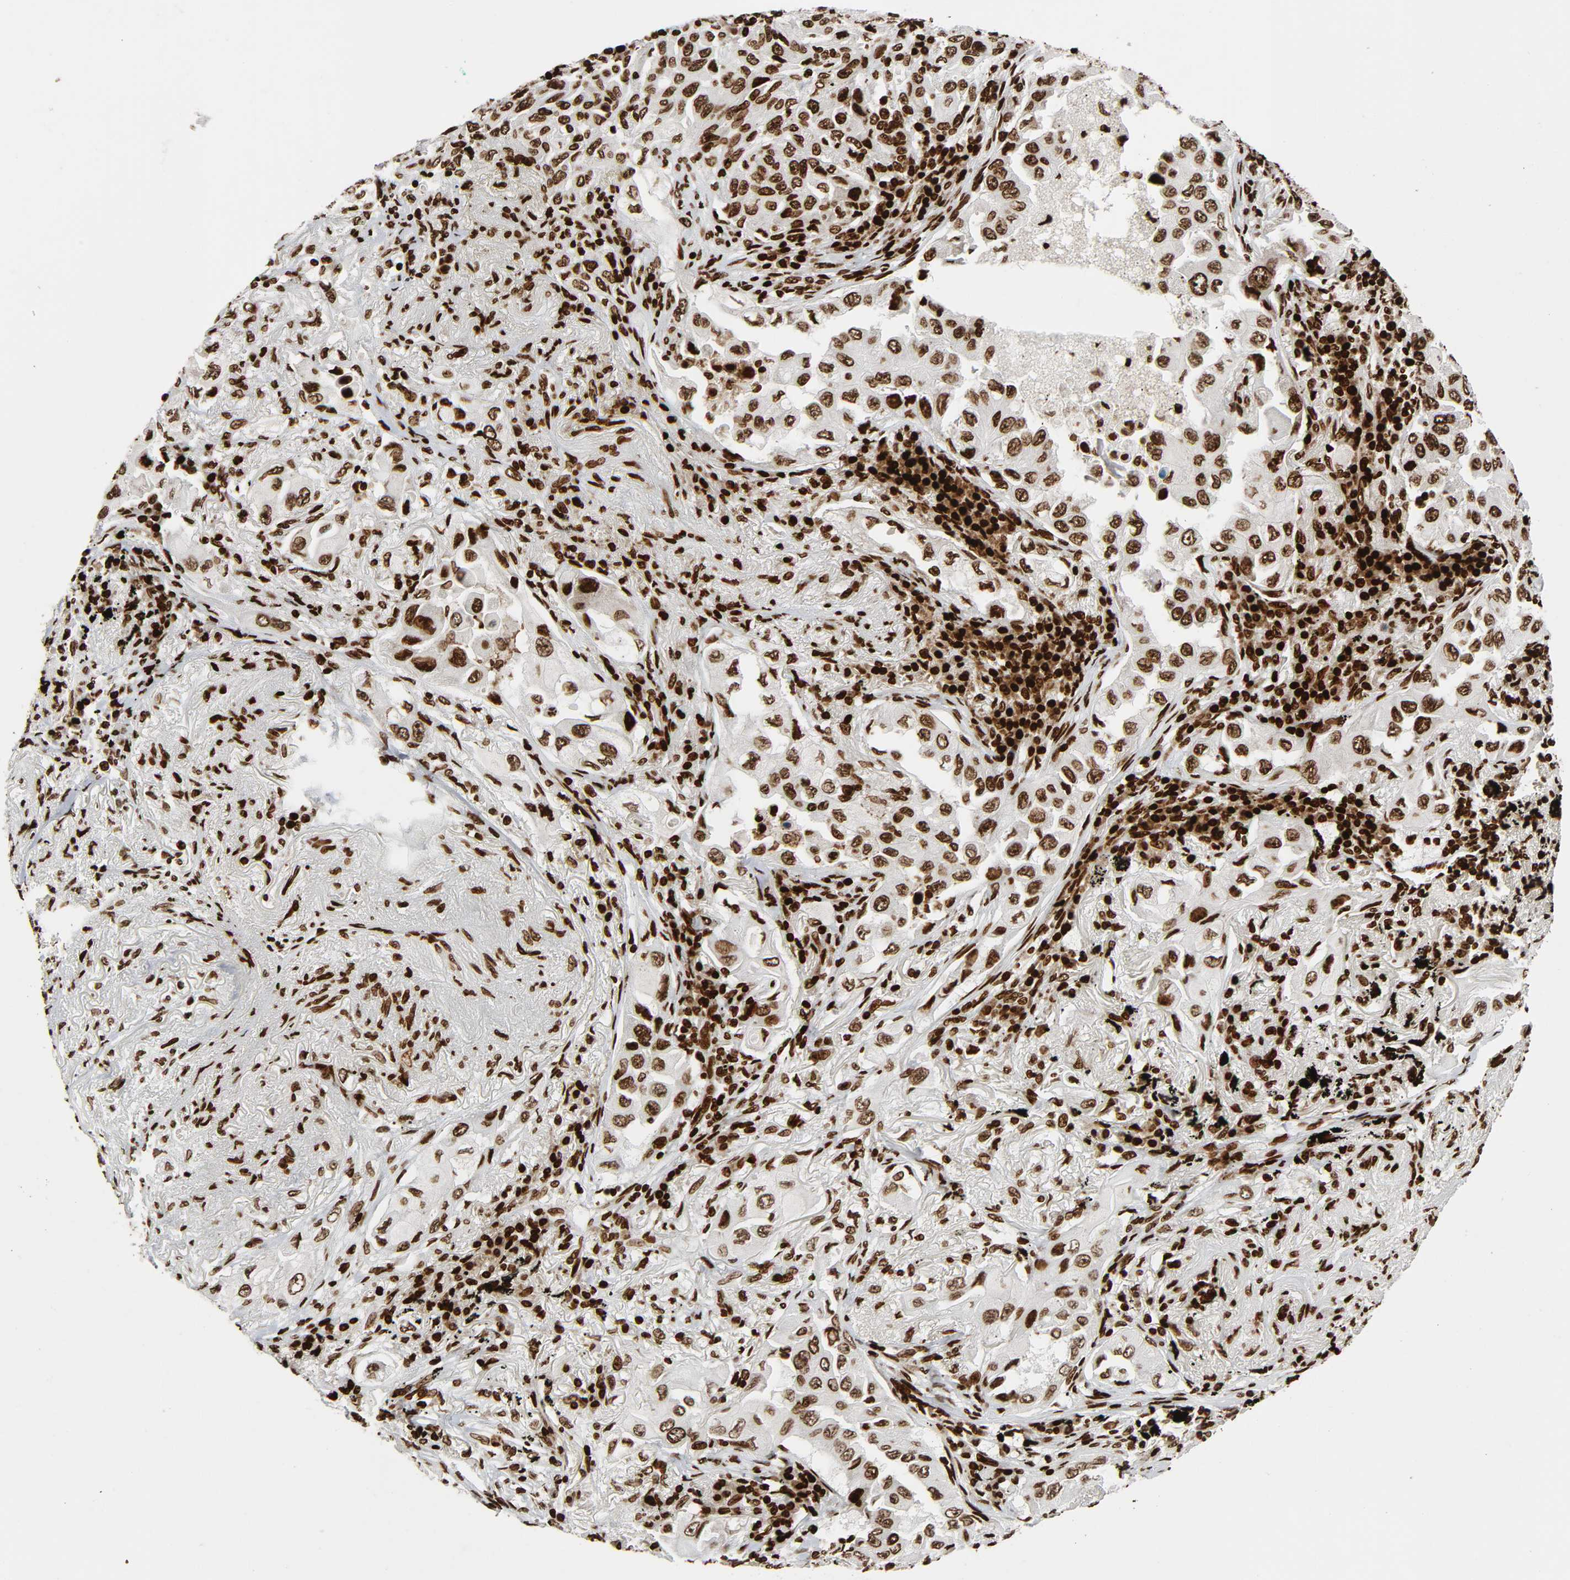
{"staining": {"intensity": "strong", "quantity": ">75%", "location": "nuclear"}, "tissue": "lung cancer", "cell_type": "Tumor cells", "image_type": "cancer", "snomed": [{"axis": "morphology", "description": "Adenocarcinoma, NOS"}, {"axis": "topography", "description": "Lung"}], "caption": "Immunohistochemical staining of human lung cancer (adenocarcinoma) exhibits strong nuclear protein staining in approximately >75% of tumor cells.", "gene": "RXRA", "patient": {"sex": "female", "age": 65}}